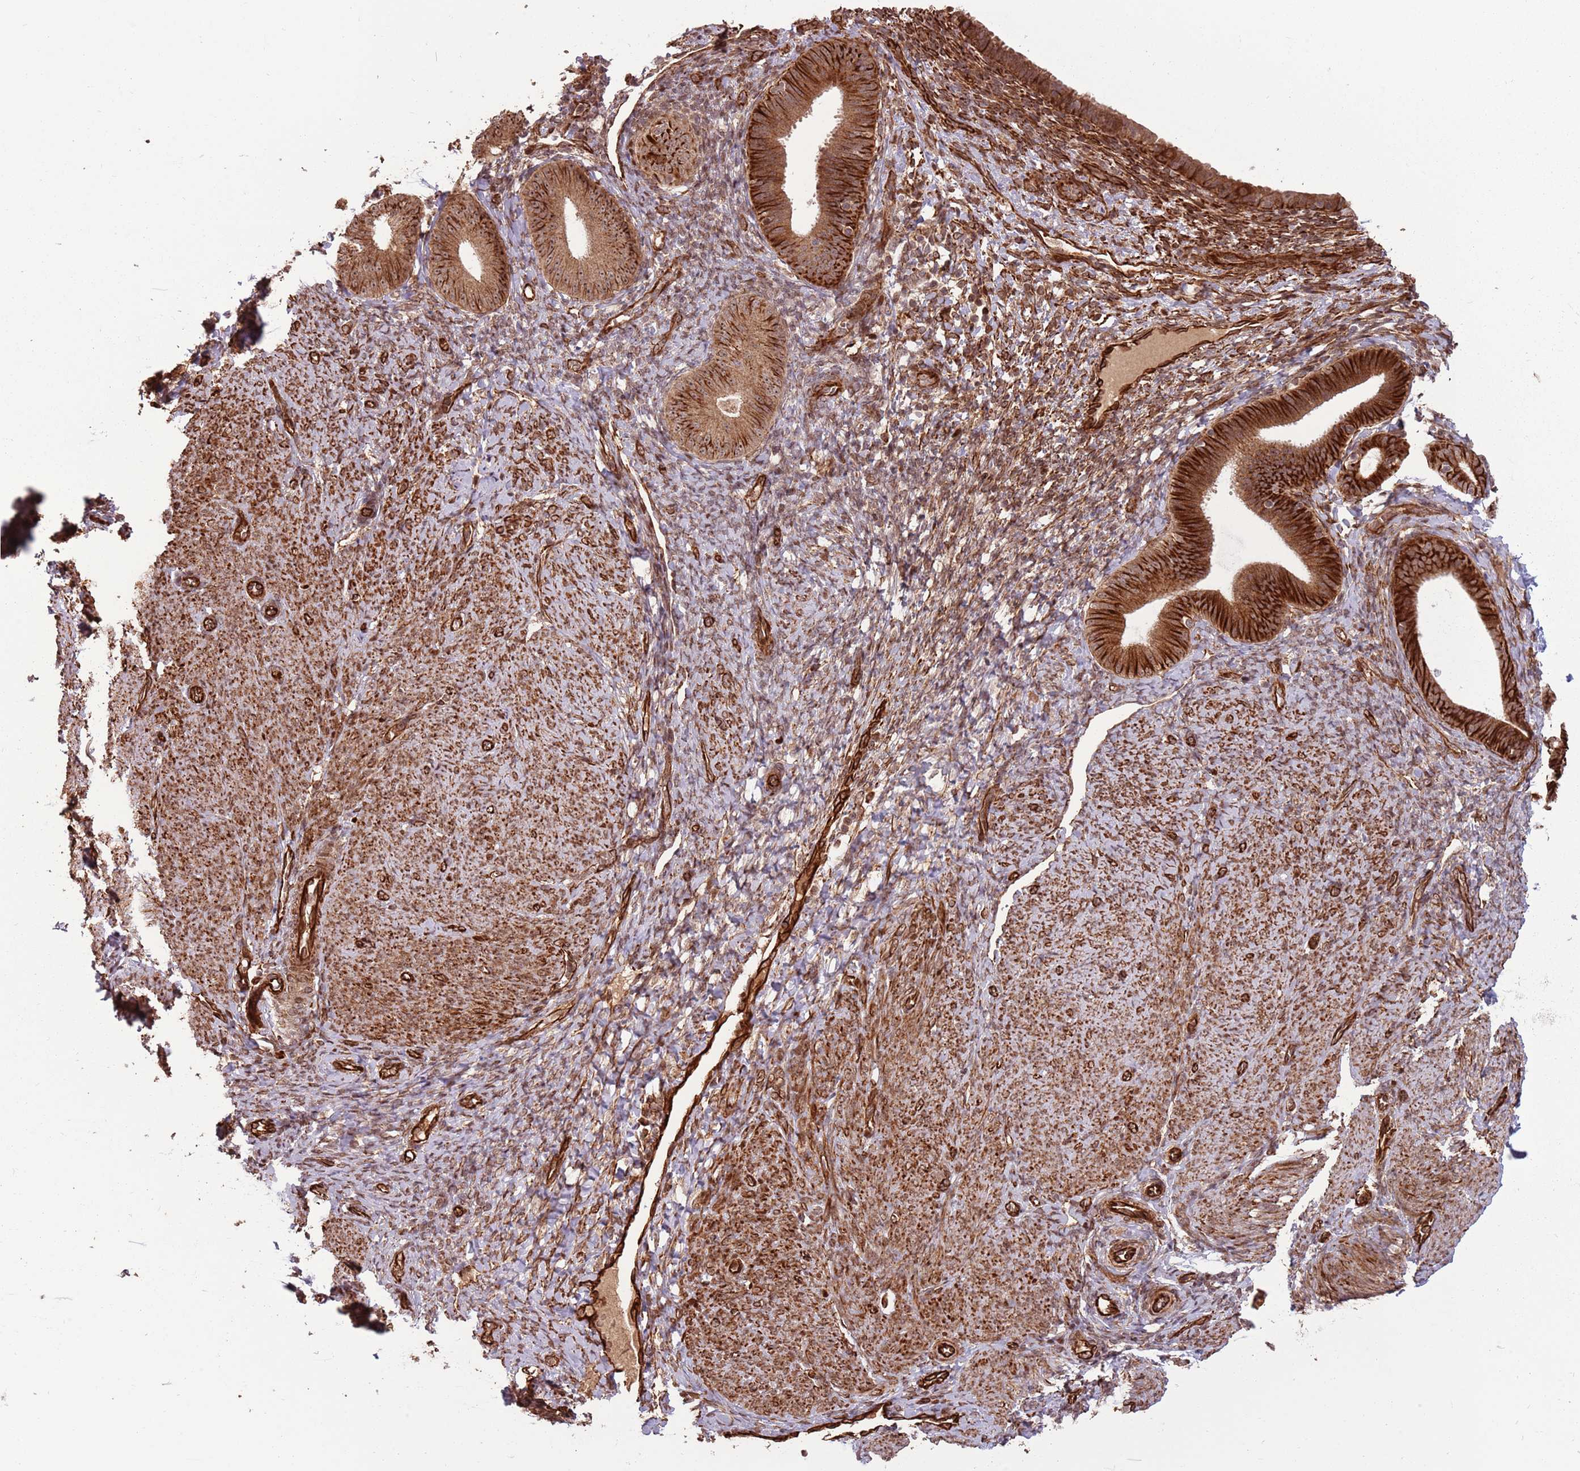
{"staining": {"intensity": "moderate", "quantity": "25%-75%", "location": "cytoplasmic/membranous,nuclear"}, "tissue": "endometrium", "cell_type": "Cells in endometrial stroma", "image_type": "normal", "snomed": [{"axis": "morphology", "description": "Normal tissue, NOS"}, {"axis": "topography", "description": "Endometrium"}], "caption": "Human endometrium stained for a protein (brown) demonstrates moderate cytoplasmic/membranous,nuclear positive staining in about 25%-75% of cells in endometrial stroma.", "gene": "ADAMTS3", "patient": {"sex": "female", "age": 65}}